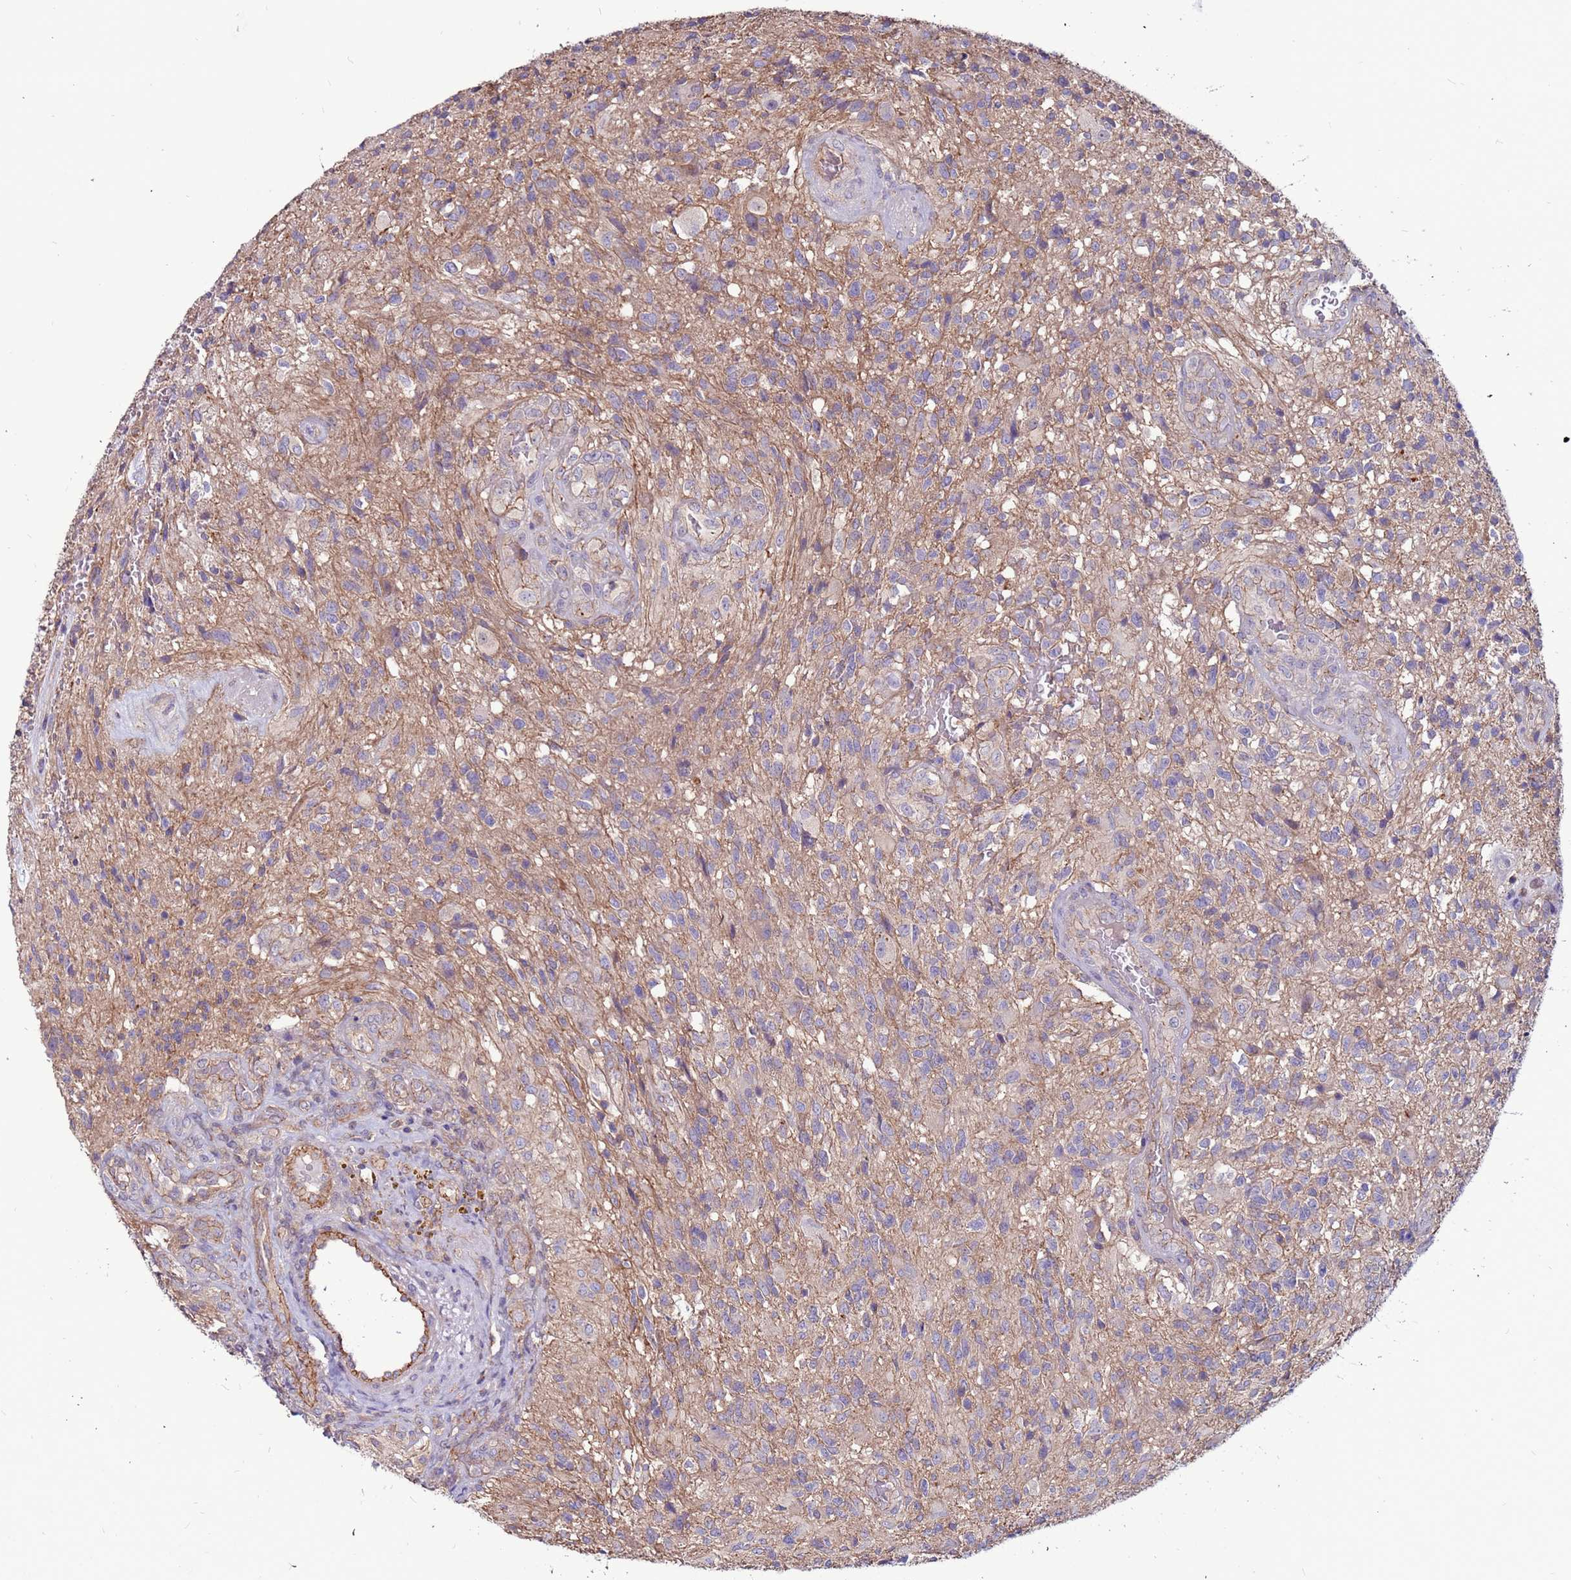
{"staining": {"intensity": "negative", "quantity": "none", "location": "none"}, "tissue": "glioma", "cell_type": "Tumor cells", "image_type": "cancer", "snomed": [{"axis": "morphology", "description": "Glioma, malignant, High grade"}, {"axis": "topography", "description": "Brain"}], "caption": "DAB immunohistochemical staining of human malignant high-grade glioma demonstrates no significant expression in tumor cells. (Stains: DAB IHC with hematoxylin counter stain, Microscopy: brightfield microscopy at high magnification).", "gene": "NRN1L", "patient": {"sex": "male", "age": 56}}